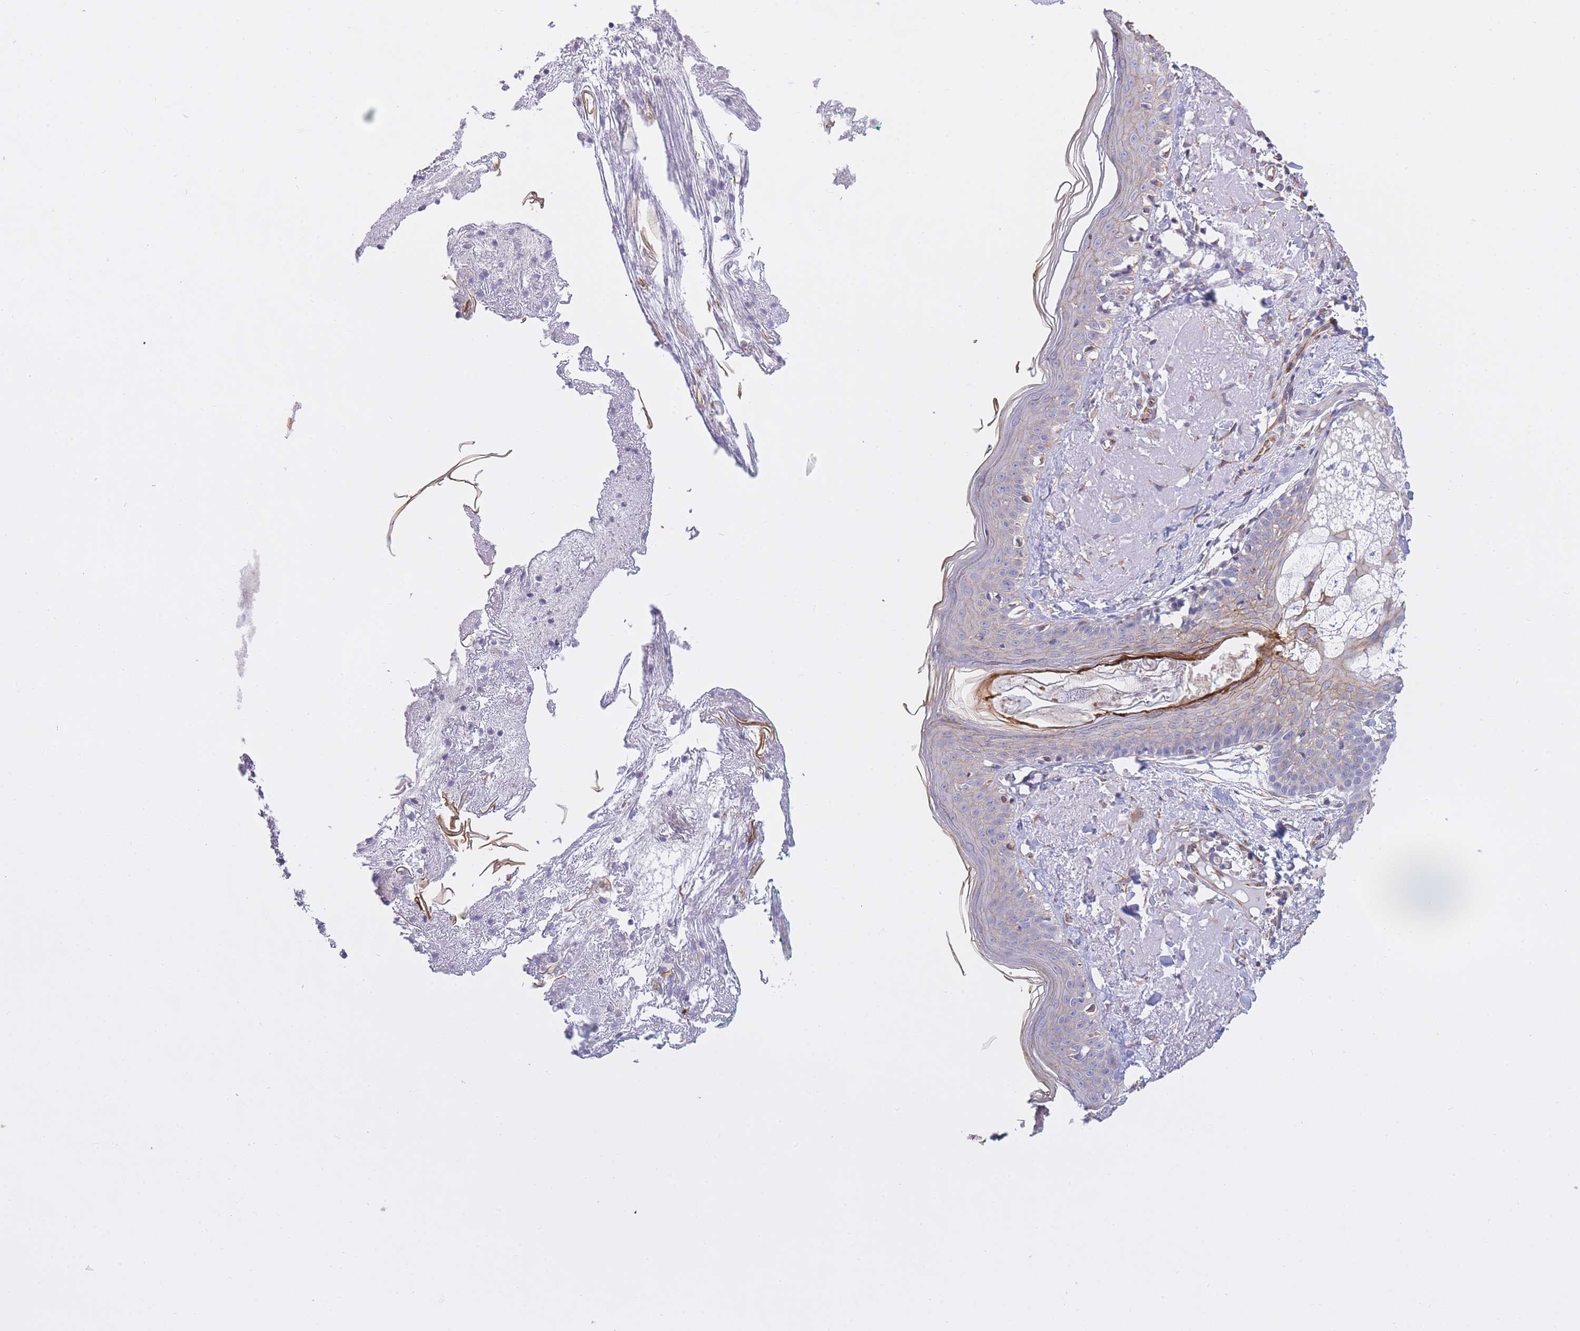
{"staining": {"intensity": "moderate", "quantity": ">75%", "location": "cytoplasmic/membranous"}, "tissue": "skin", "cell_type": "Fibroblasts", "image_type": "normal", "snomed": [{"axis": "morphology", "description": "Normal tissue, NOS"}, {"axis": "morphology", "description": "Malignant melanoma, NOS"}, {"axis": "topography", "description": "Skin"}], "caption": "Protein analysis of benign skin displays moderate cytoplasmic/membranous positivity in about >75% of fibroblasts.", "gene": "CTBP1", "patient": {"sex": "male", "age": 80}}